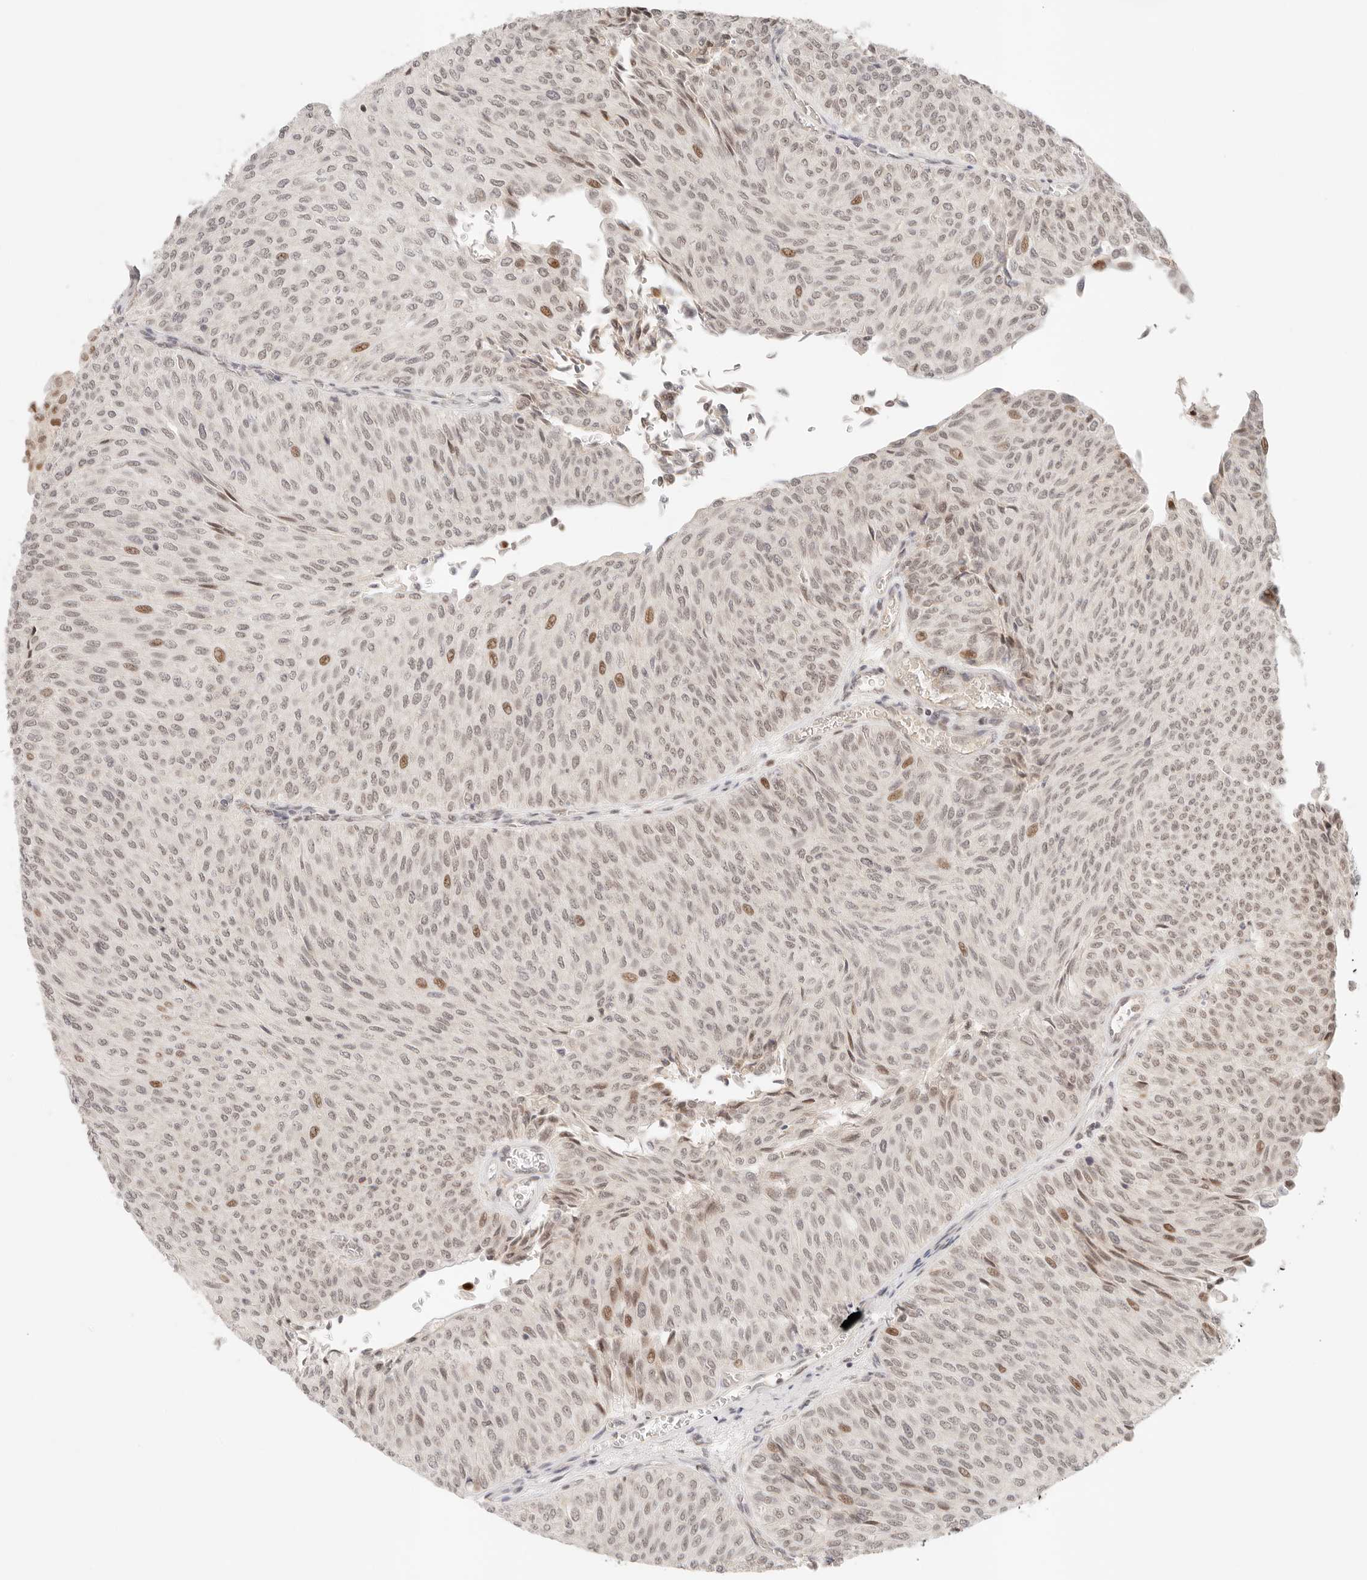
{"staining": {"intensity": "moderate", "quantity": "<25%", "location": "nuclear"}, "tissue": "urothelial cancer", "cell_type": "Tumor cells", "image_type": "cancer", "snomed": [{"axis": "morphology", "description": "Urothelial carcinoma, Low grade"}, {"axis": "topography", "description": "Urinary bladder"}], "caption": "Urothelial cancer tissue reveals moderate nuclear positivity in approximately <25% of tumor cells, visualized by immunohistochemistry.", "gene": "HOXC5", "patient": {"sex": "male", "age": 78}}